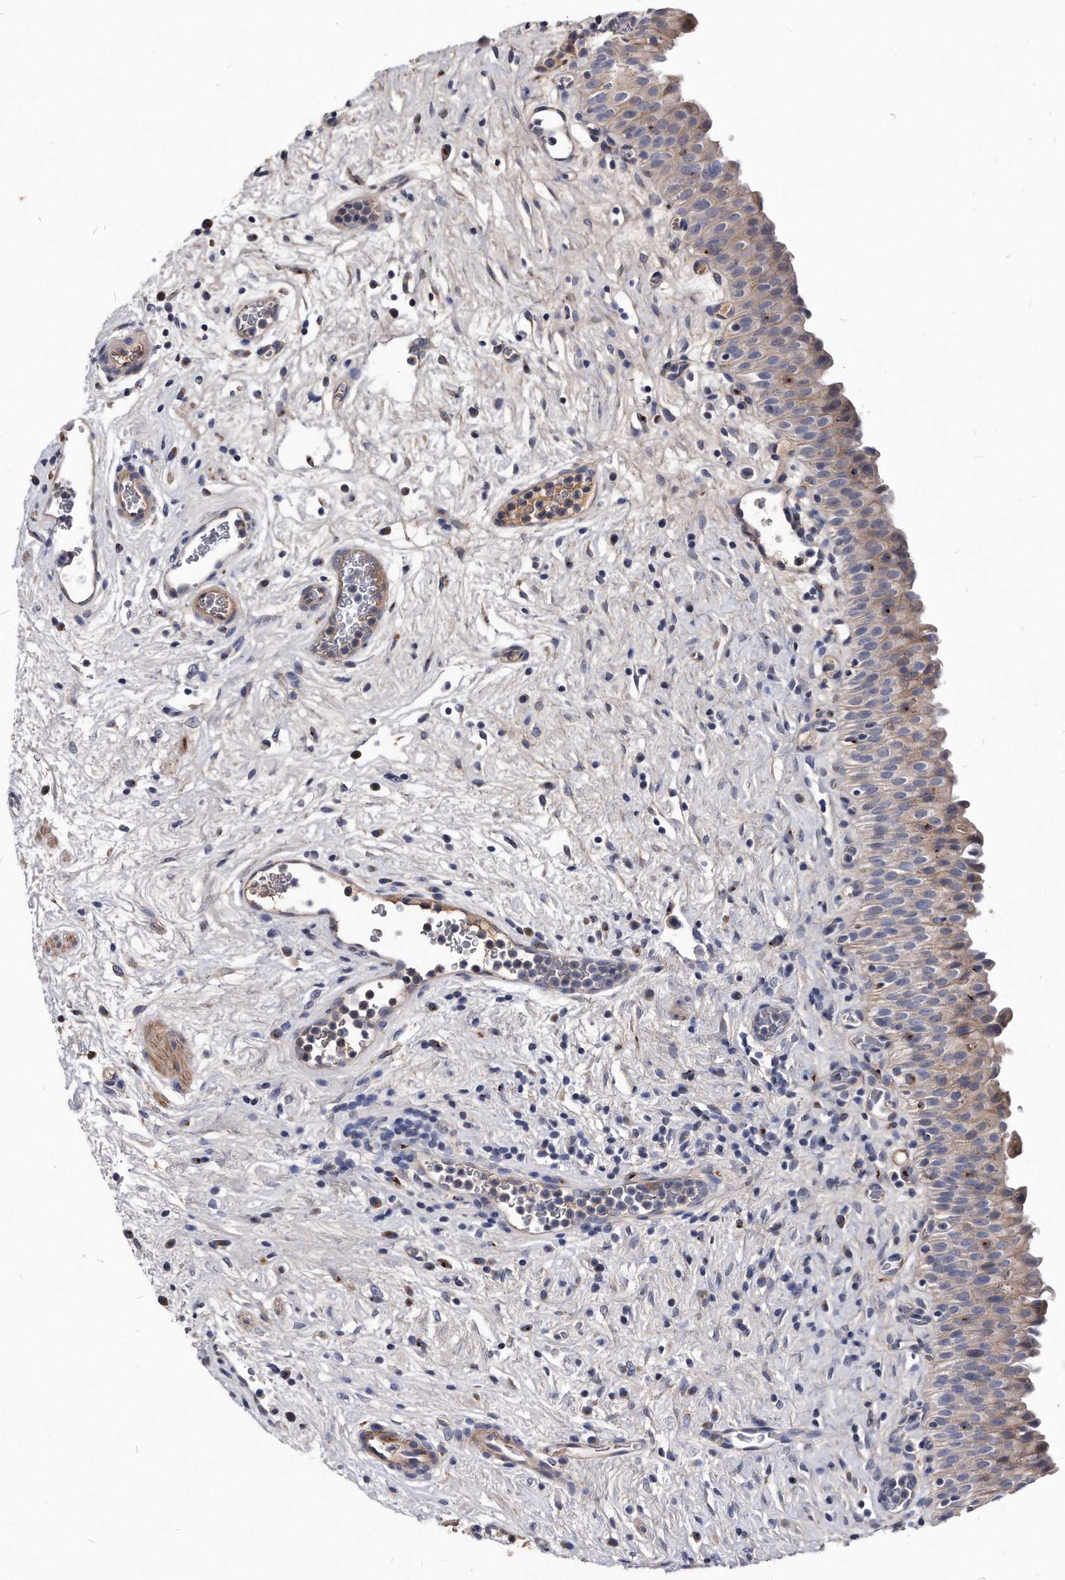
{"staining": {"intensity": "moderate", "quantity": "<25%", "location": "cytoplasmic/membranous"}, "tissue": "urinary bladder", "cell_type": "Urothelial cells", "image_type": "normal", "snomed": [{"axis": "morphology", "description": "Normal tissue, NOS"}, {"axis": "topography", "description": "Urinary bladder"}], "caption": "The immunohistochemical stain labels moderate cytoplasmic/membranous positivity in urothelial cells of unremarkable urinary bladder. (DAB = brown stain, brightfield microscopy at high magnification).", "gene": "MGAT4A", "patient": {"sex": "male", "age": 82}}